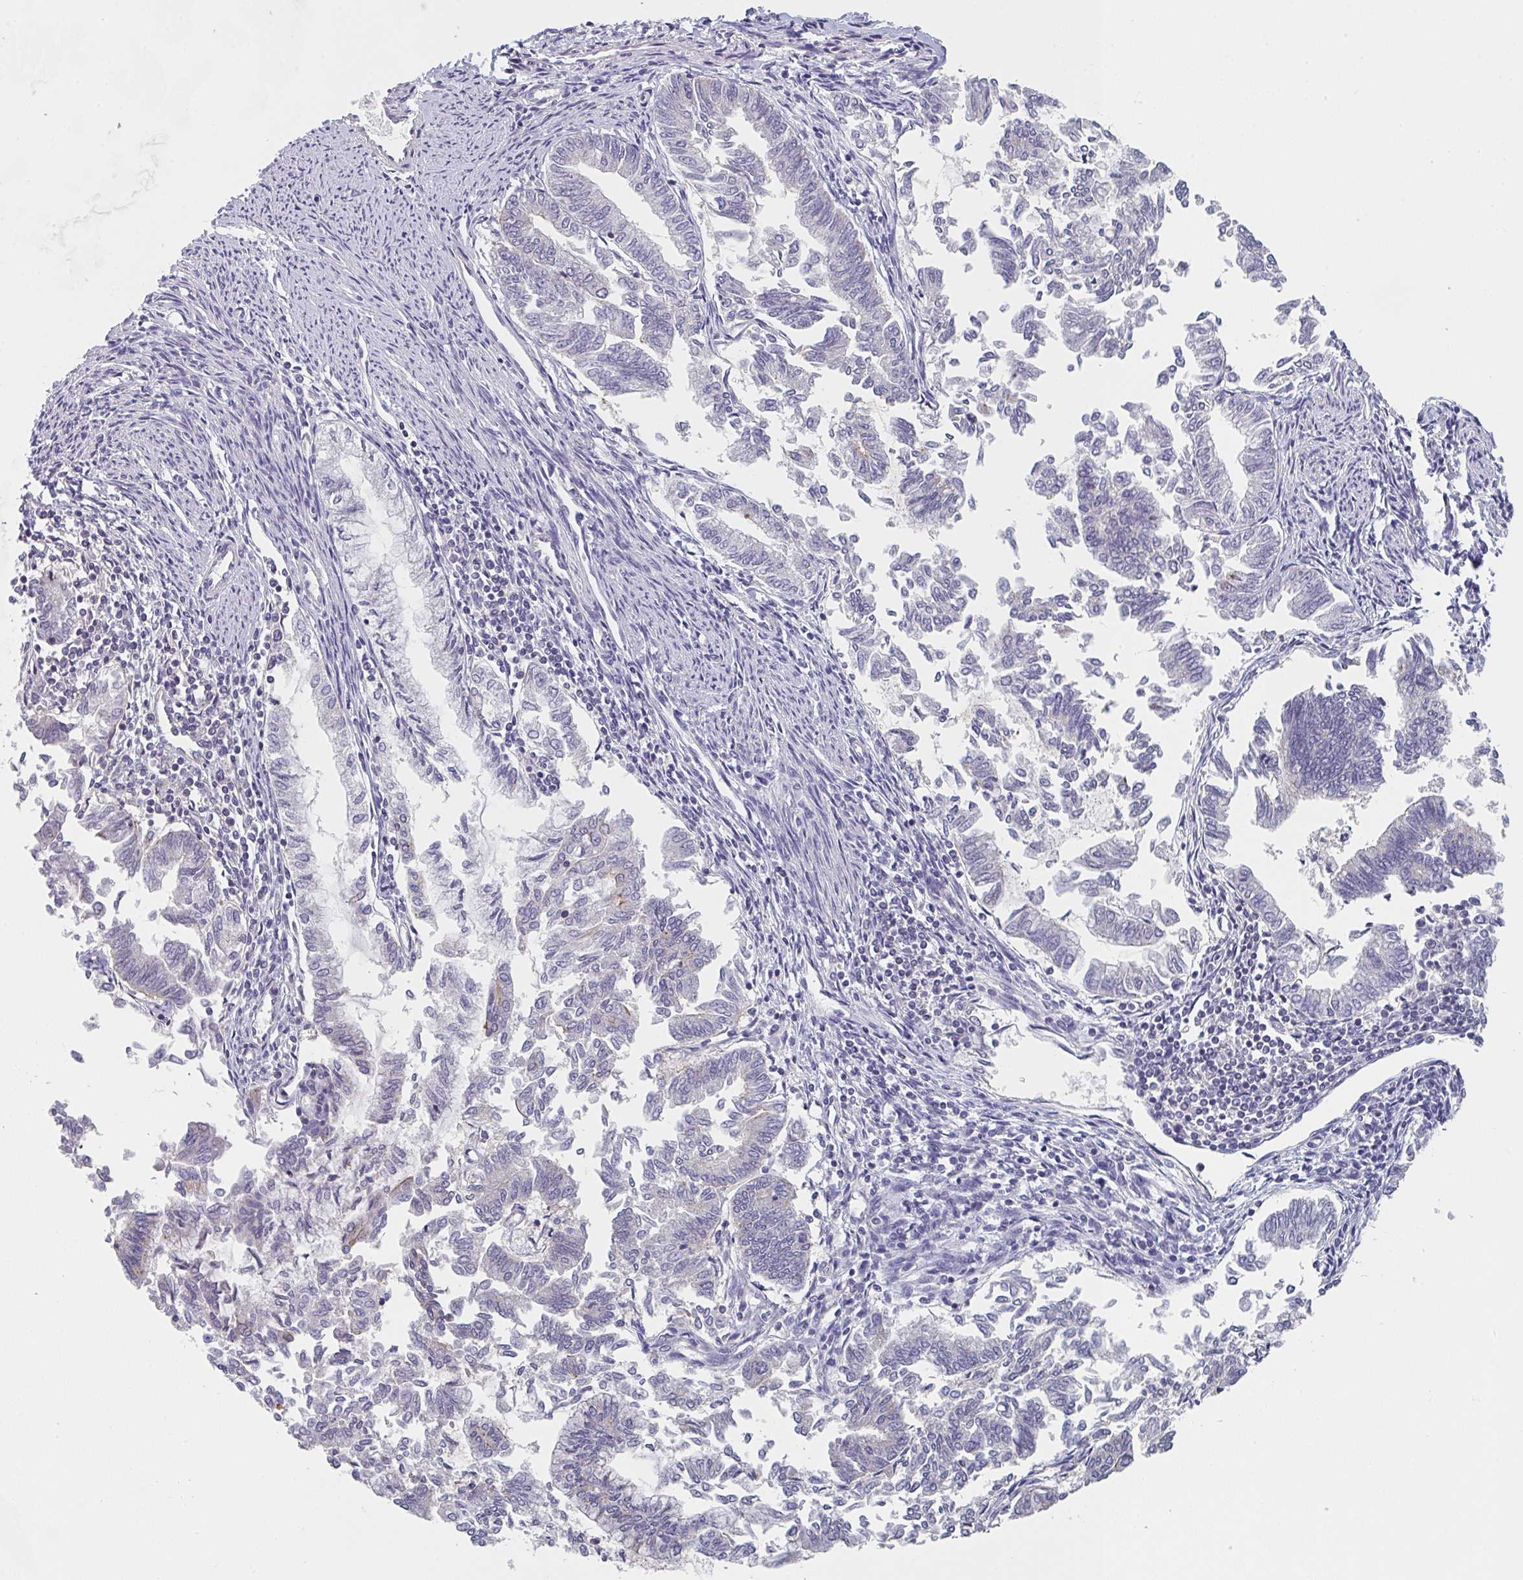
{"staining": {"intensity": "negative", "quantity": "none", "location": "none"}, "tissue": "endometrial cancer", "cell_type": "Tumor cells", "image_type": "cancer", "snomed": [{"axis": "morphology", "description": "Adenocarcinoma, NOS"}, {"axis": "topography", "description": "Endometrium"}], "caption": "Immunohistochemistry micrograph of neoplastic tissue: endometrial adenocarcinoma stained with DAB (3,3'-diaminobenzidine) shows no significant protein positivity in tumor cells. (IHC, brightfield microscopy, high magnification).", "gene": "CHMP5", "patient": {"sex": "female", "age": 79}}